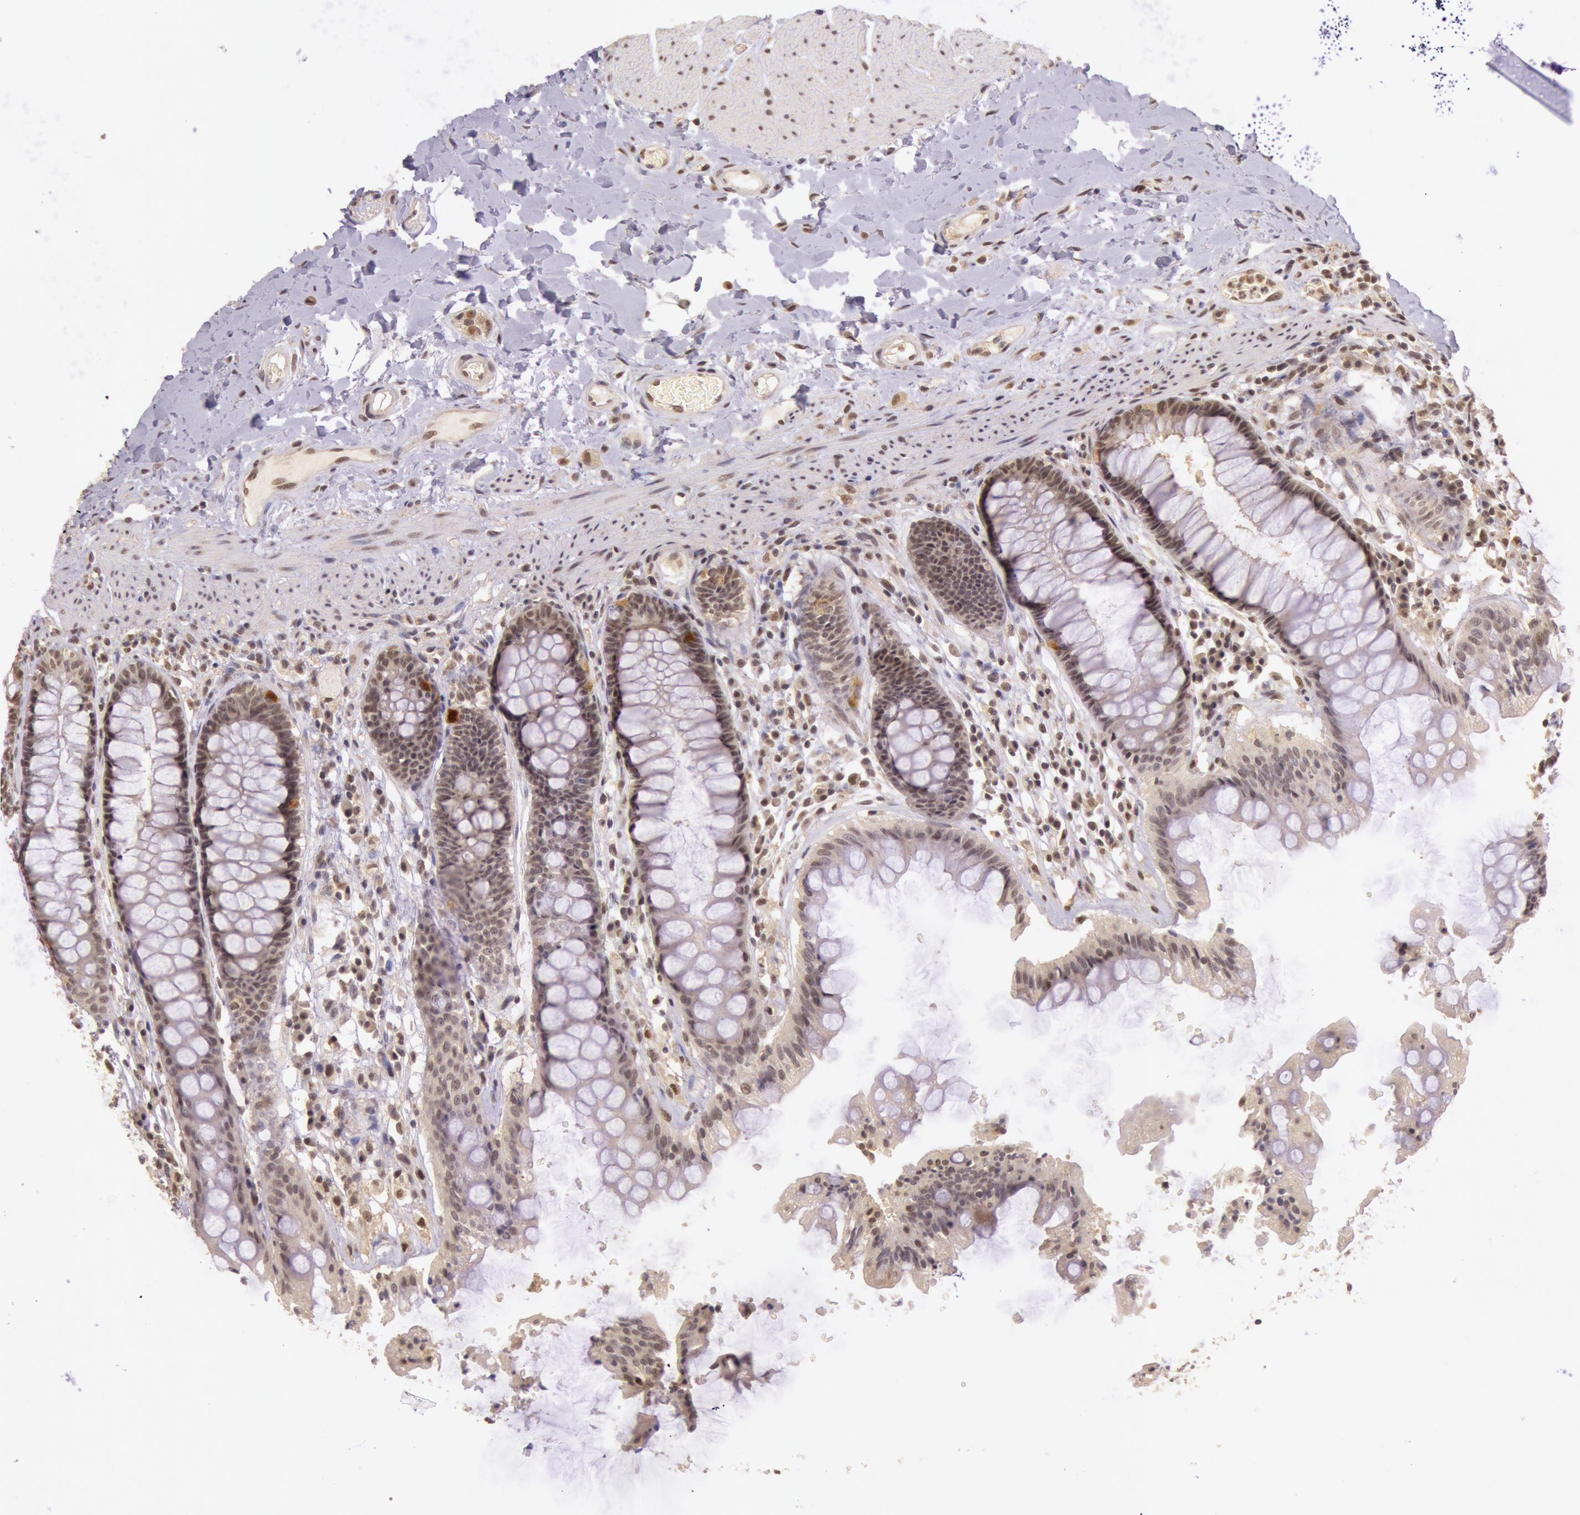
{"staining": {"intensity": "moderate", "quantity": "25%-75%", "location": "cytoplasmic/membranous,nuclear"}, "tissue": "rectum", "cell_type": "Glandular cells", "image_type": "normal", "snomed": [{"axis": "morphology", "description": "Normal tissue, NOS"}, {"axis": "topography", "description": "Rectum"}], "caption": "IHC histopathology image of benign rectum: human rectum stained using immunohistochemistry (IHC) demonstrates medium levels of moderate protein expression localized specifically in the cytoplasmic/membranous,nuclear of glandular cells, appearing as a cytoplasmic/membranous,nuclear brown color.", "gene": "RTL10", "patient": {"sex": "female", "age": 46}}